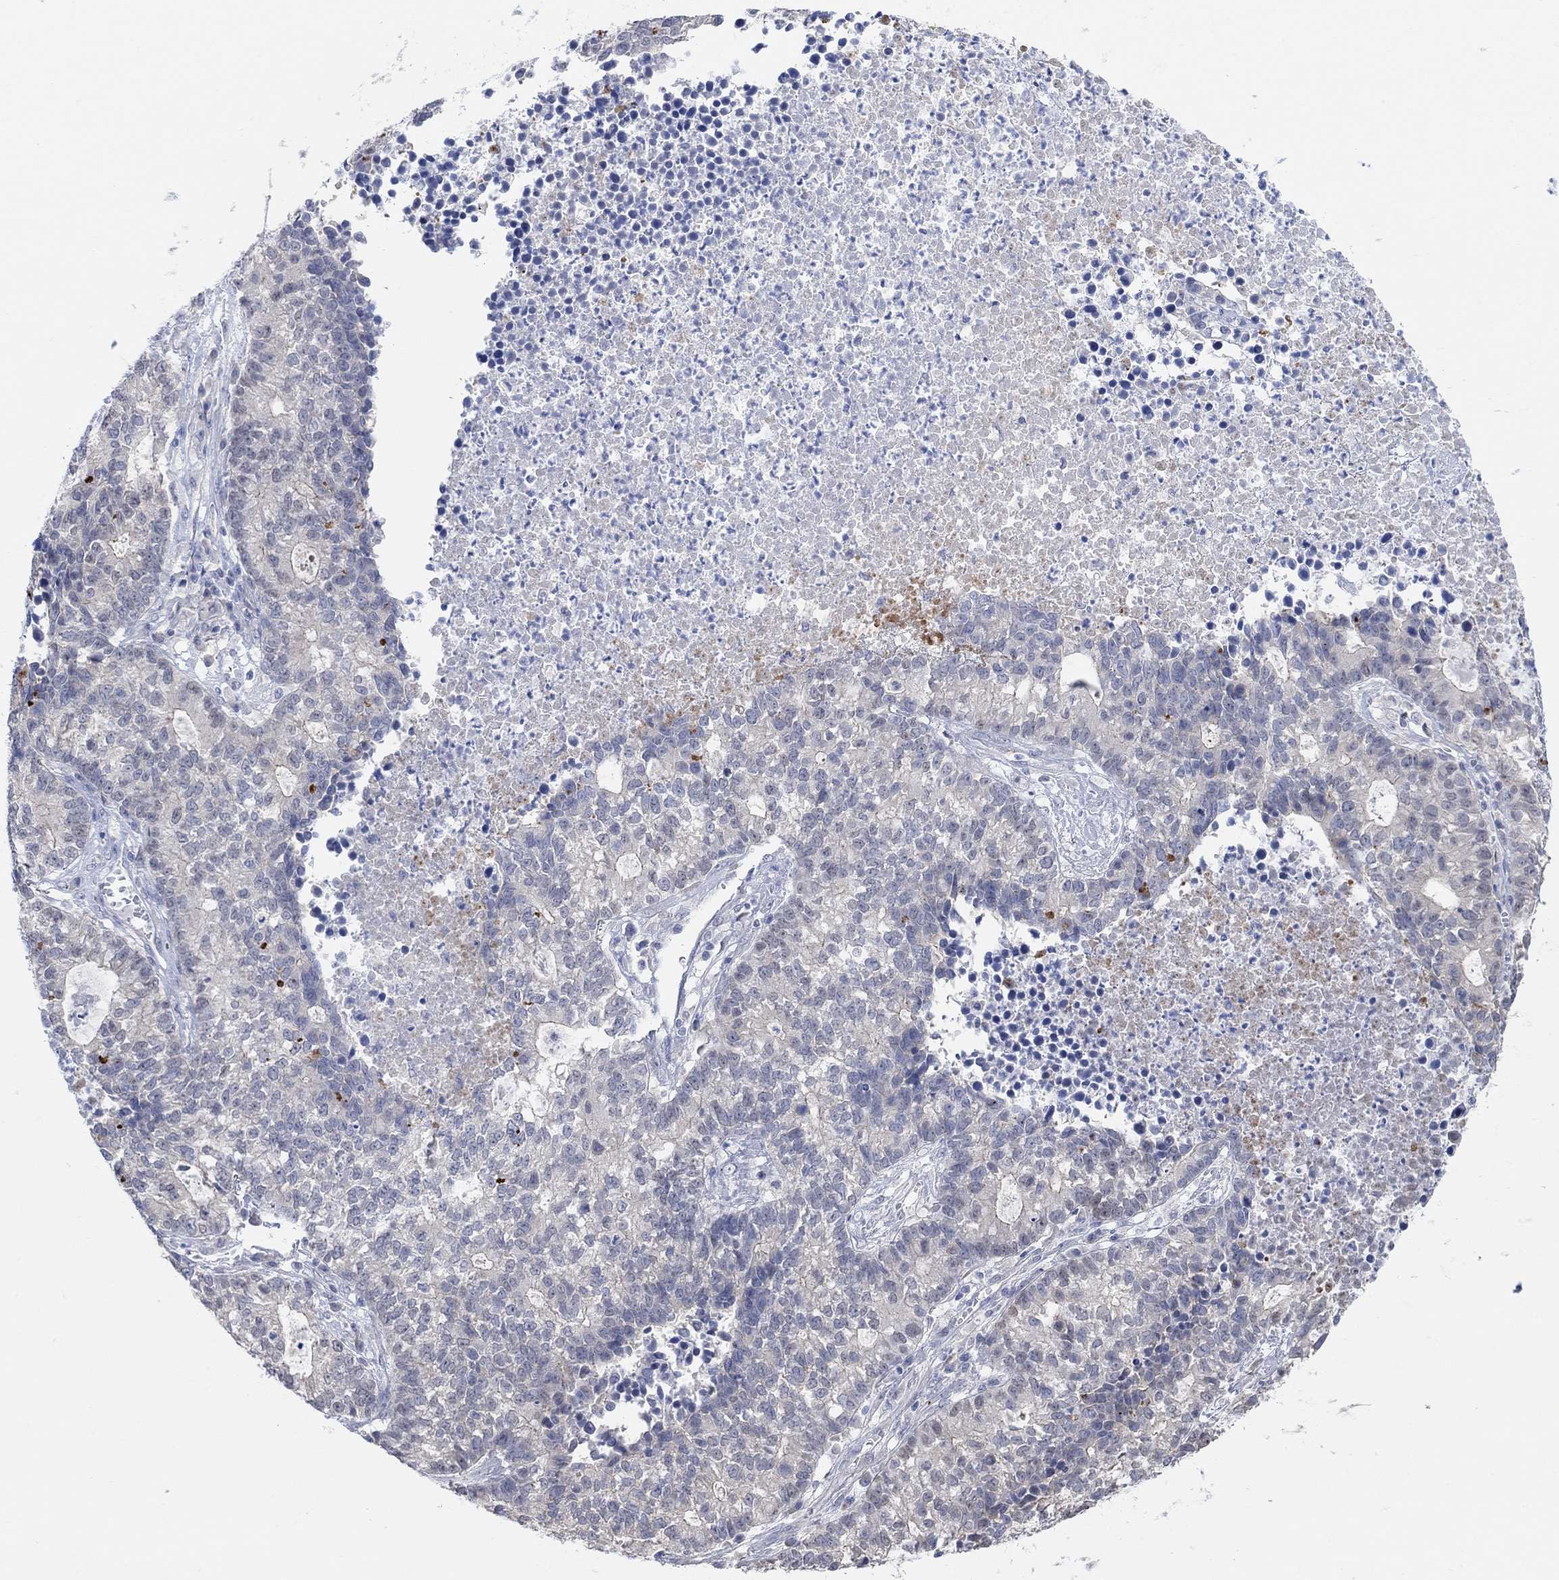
{"staining": {"intensity": "negative", "quantity": "none", "location": "none"}, "tissue": "lung cancer", "cell_type": "Tumor cells", "image_type": "cancer", "snomed": [{"axis": "morphology", "description": "Adenocarcinoma, NOS"}, {"axis": "topography", "description": "Lung"}], "caption": "Tumor cells show no significant protein positivity in lung cancer (adenocarcinoma). (DAB immunohistochemistry visualized using brightfield microscopy, high magnification).", "gene": "RIMS1", "patient": {"sex": "male", "age": 57}}